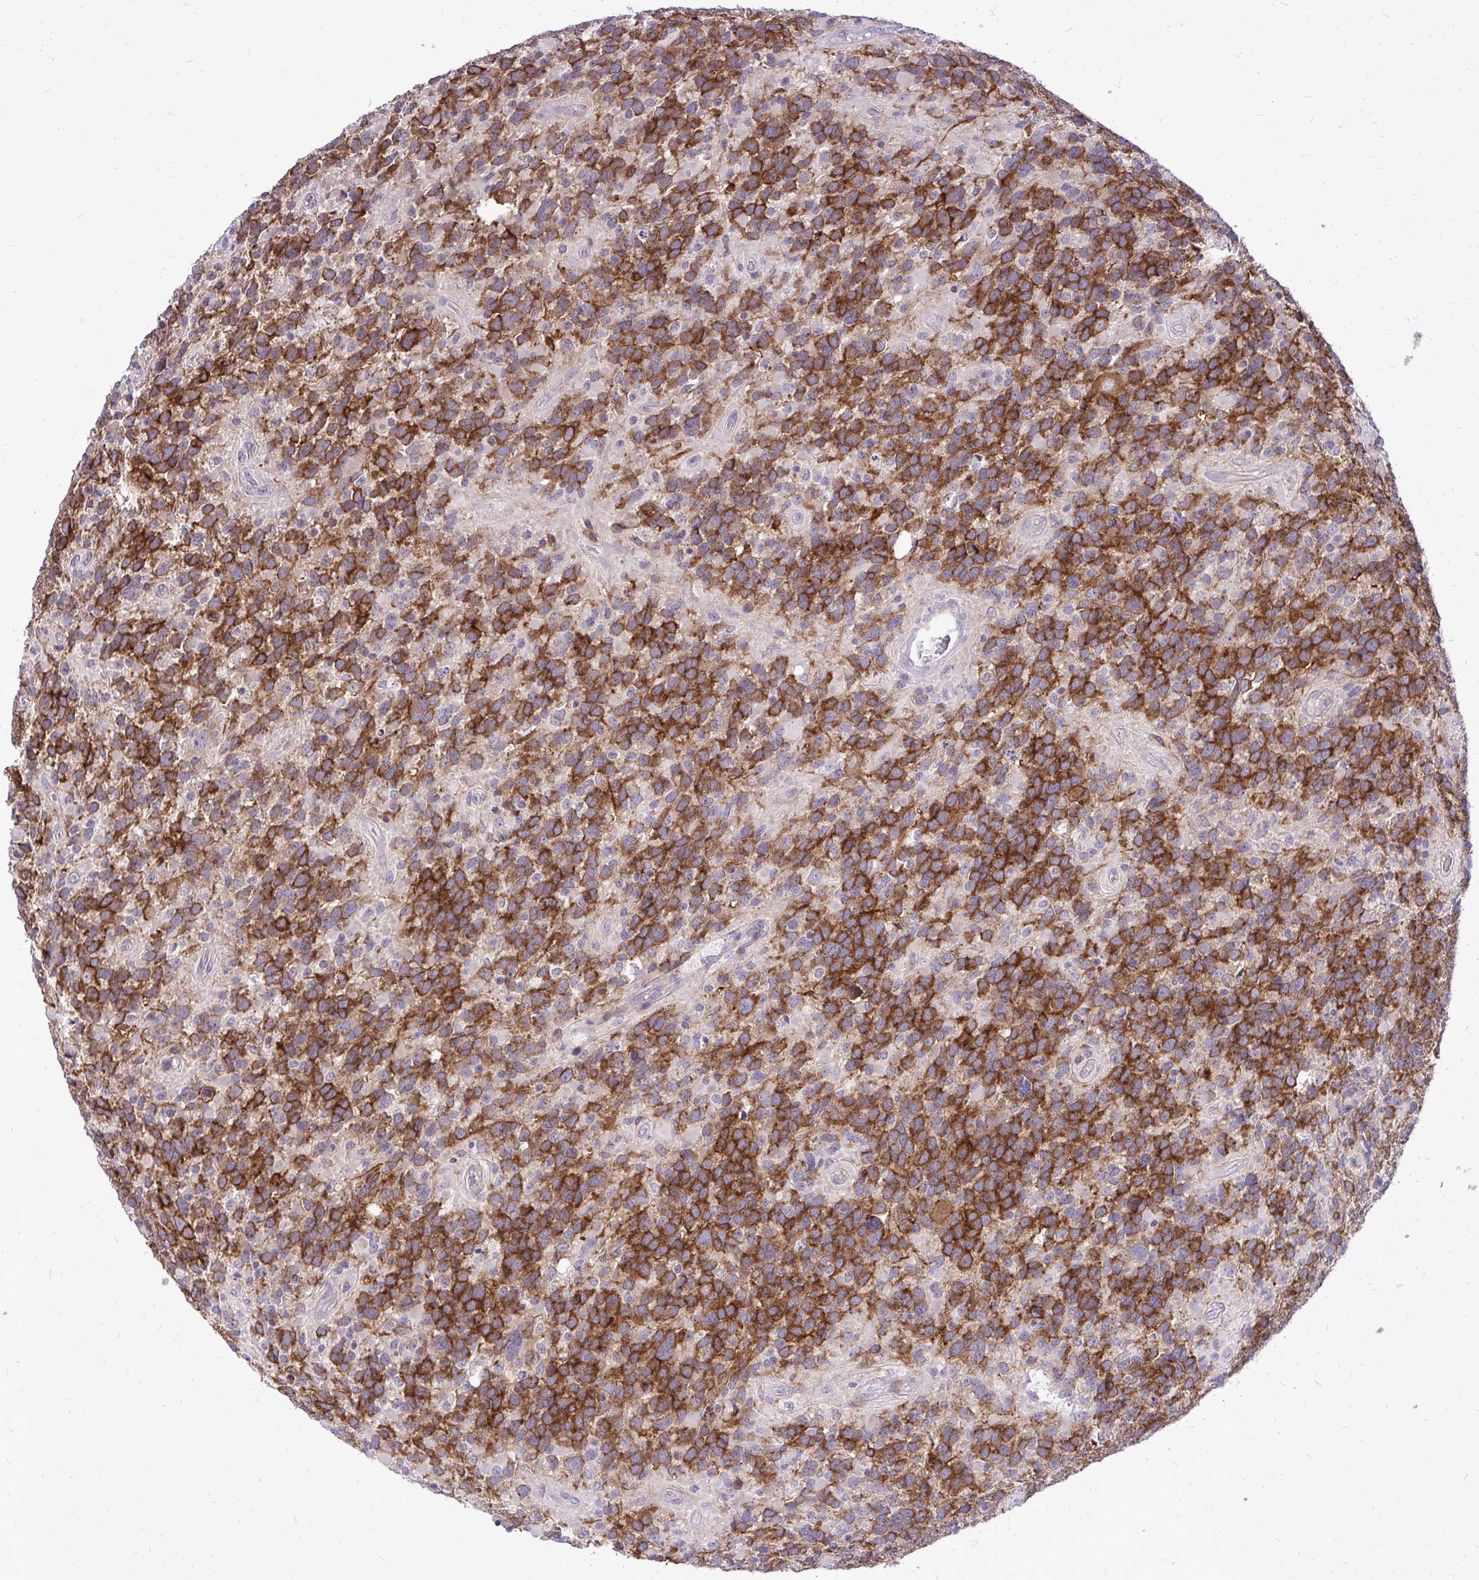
{"staining": {"intensity": "strong", "quantity": ">75%", "location": "cytoplasmic/membranous"}, "tissue": "glioma", "cell_type": "Tumor cells", "image_type": "cancer", "snomed": [{"axis": "morphology", "description": "Glioma, malignant, High grade"}, {"axis": "topography", "description": "Brain"}], "caption": "About >75% of tumor cells in human glioma reveal strong cytoplasmic/membranous protein expression as visualized by brown immunohistochemical staining.", "gene": "SPTBN2", "patient": {"sex": "female", "age": 40}}